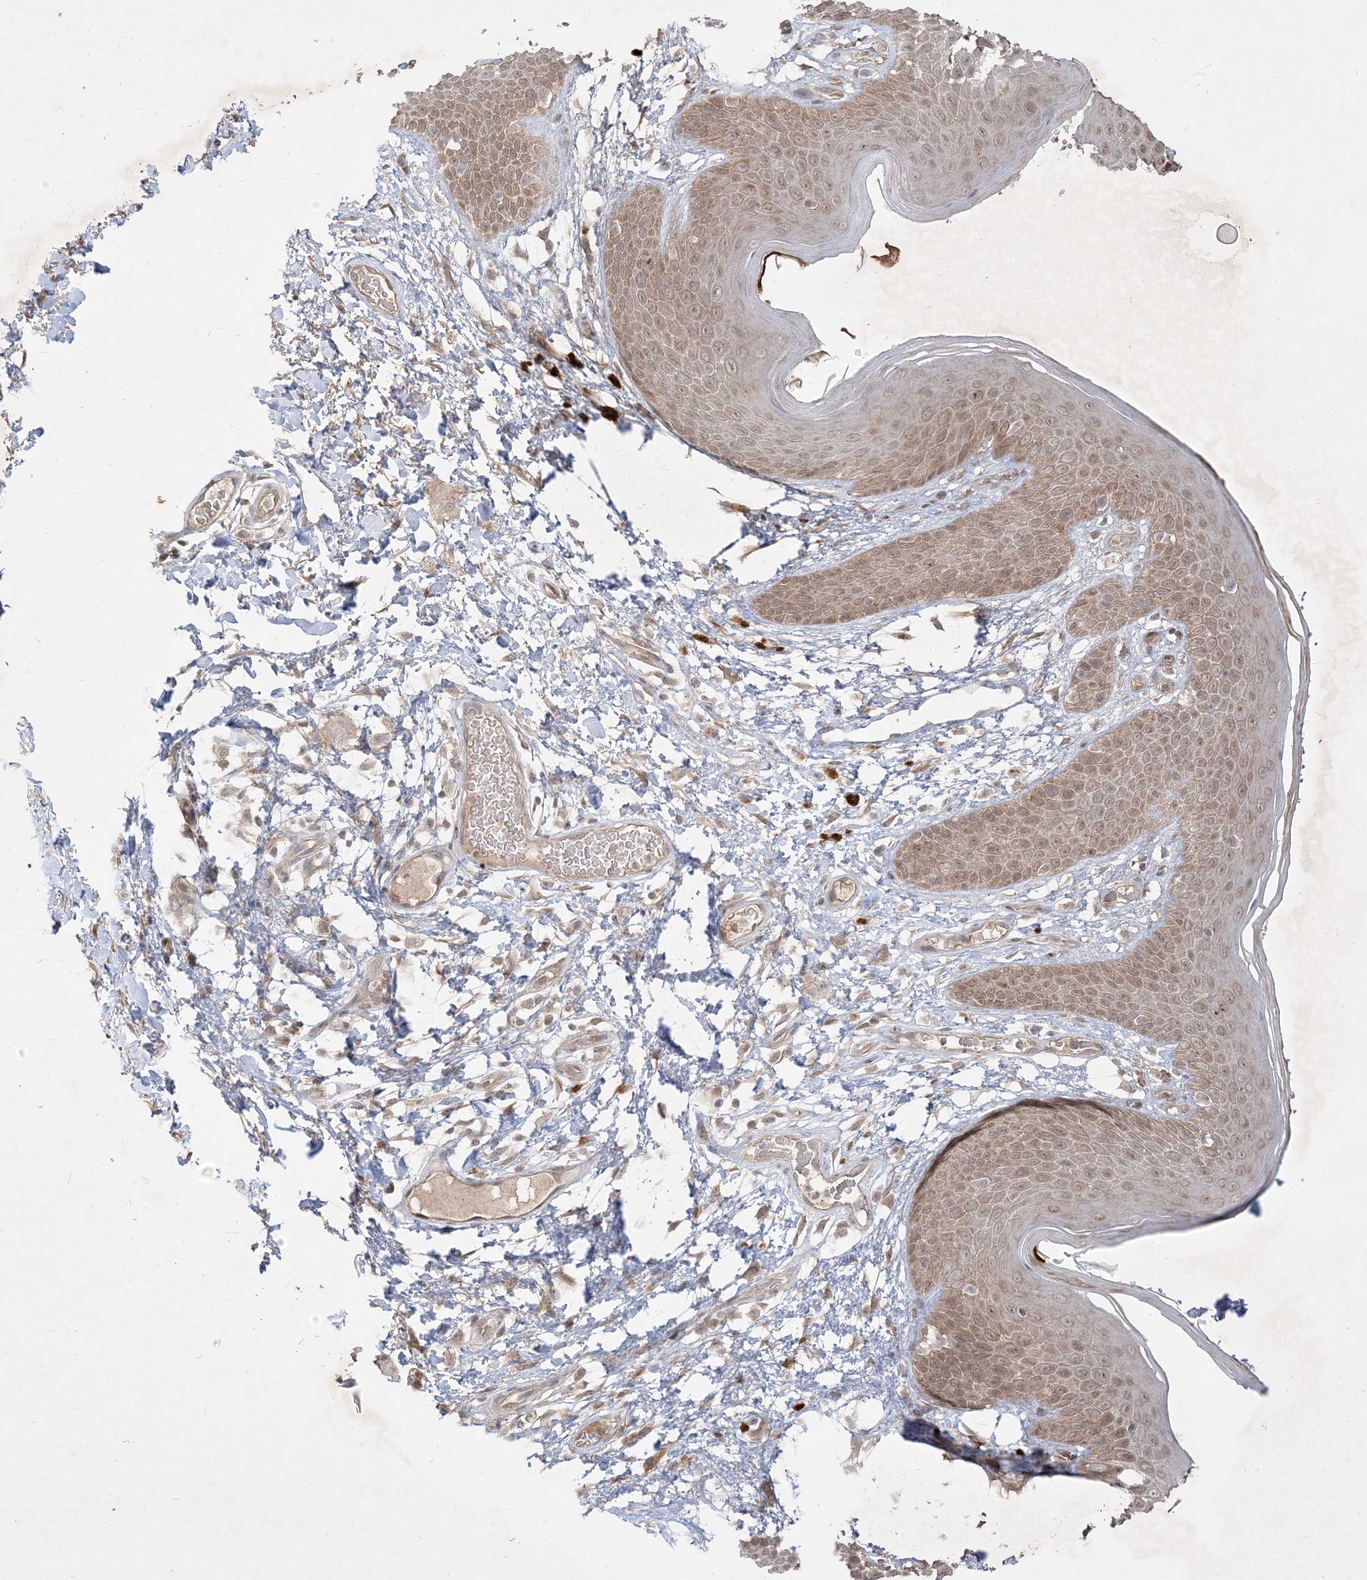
{"staining": {"intensity": "moderate", "quantity": "25%-75%", "location": "cytoplasmic/membranous,nuclear"}, "tissue": "skin", "cell_type": "Epidermal cells", "image_type": "normal", "snomed": [{"axis": "morphology", "description": "Normal tissue, NOS"}, {"axis": "topography", "description": "Anal"}], "caption": "Skin stained for a protein displays moderate cytoplasmic/membranous,nuclear positivity in epidermal cells. The staining is performed using DAB brown chromogen to label protein expression. The nuclei are counter-stained blue using hematoxylin.", "gene": "TBCC", "patient": {"sex": "male", "age": 74}}